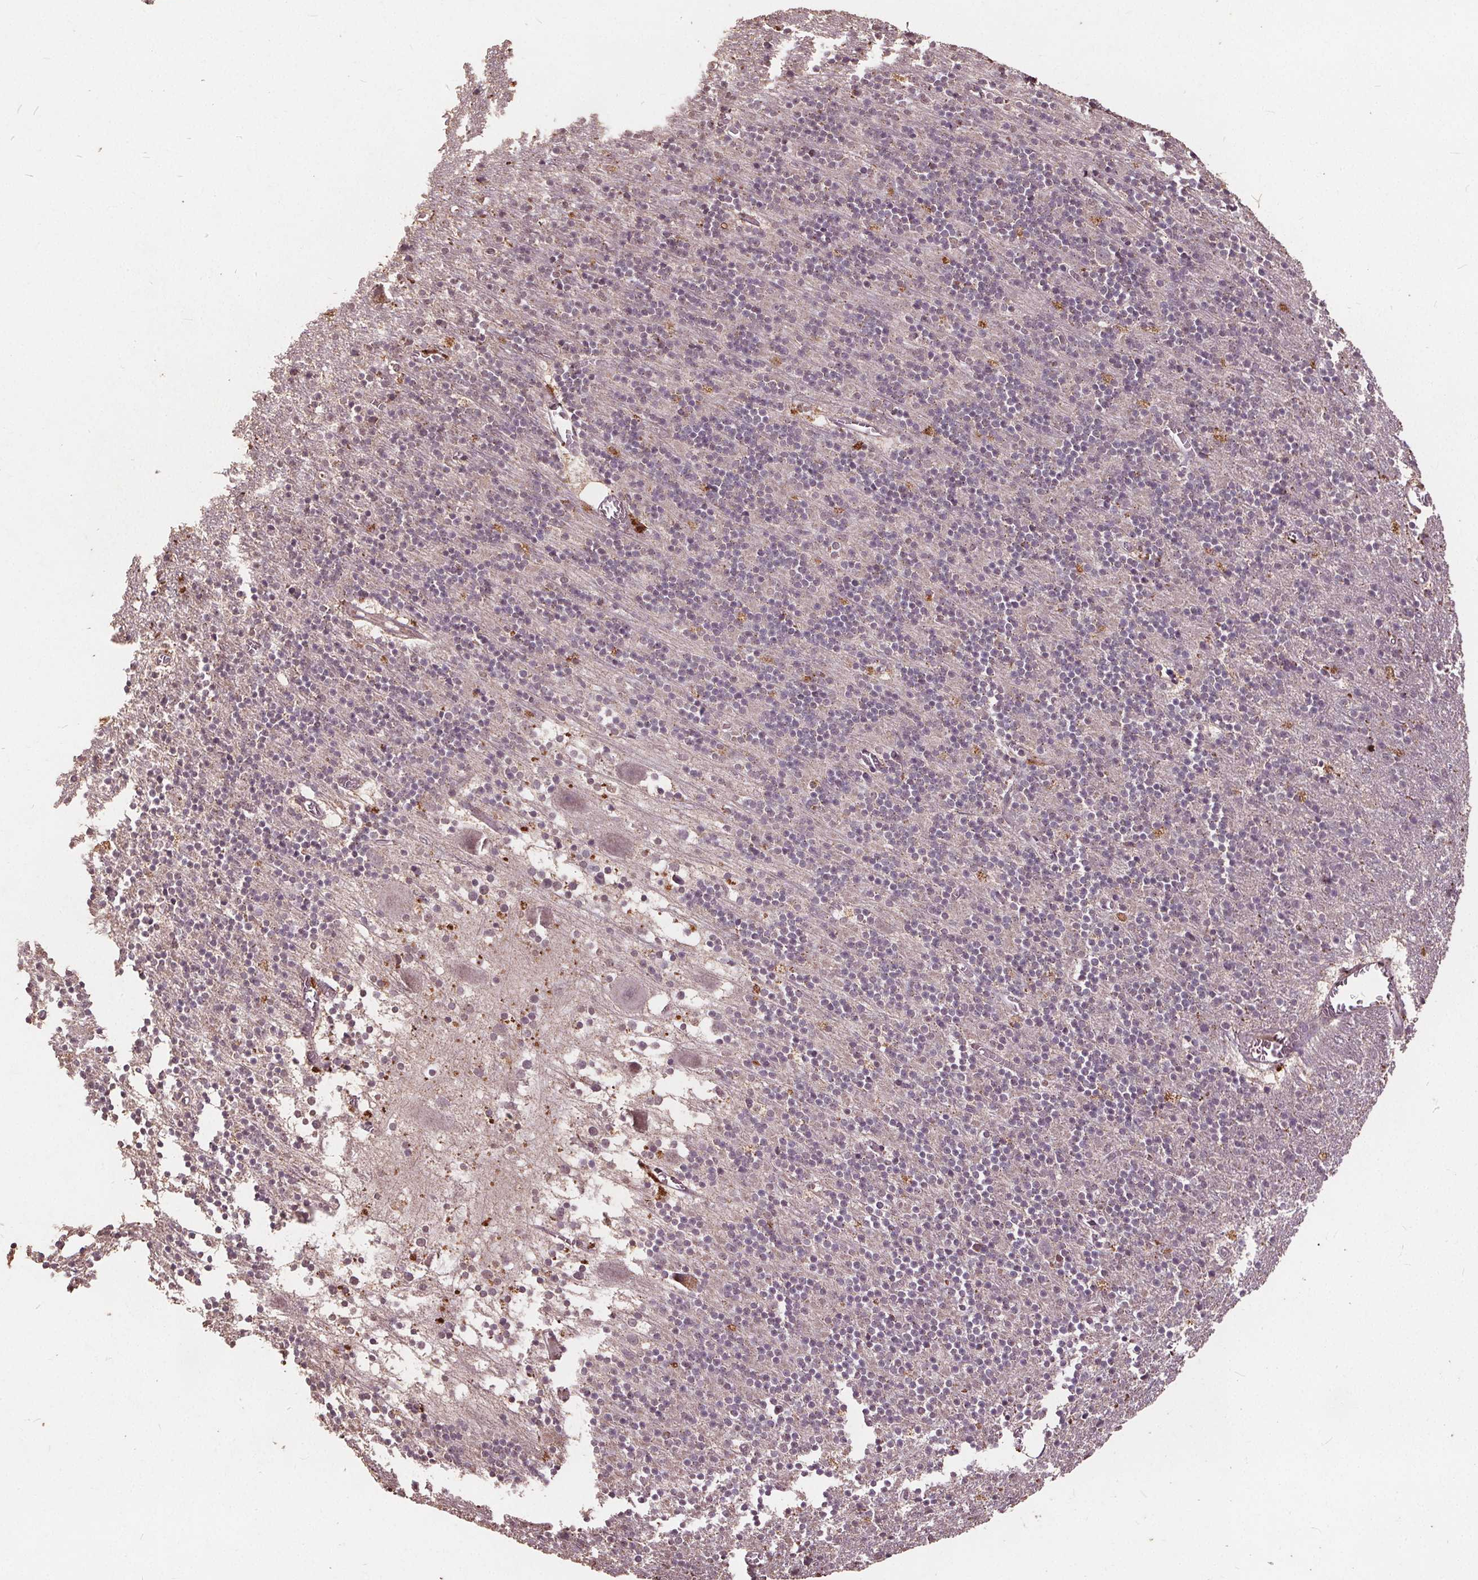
{"staining": {"intensity": "negative", "quantity": "none", "location": "none"}, "tissue": "cerebellum", "cell_type": "Cells in granular layer", "image_type": "normal", "snomed": [{"axis": "morphology", "description": "Normal tissue, NOS"}, {"axis": "topography", "description": "Cerebellum"}], "caption": "Immunohistochemistry photomicrograph of normal human cerebellum stained for a protein (brown), which shows no staining in cells in granular layer. The staining is performed using DAB (3,3'-diaminobenzidine) brown chromogen with nuclei counter-stained in using hematoxylin.", "gene": "DSG3", "patient": {"sex": "male", "age": 70}}